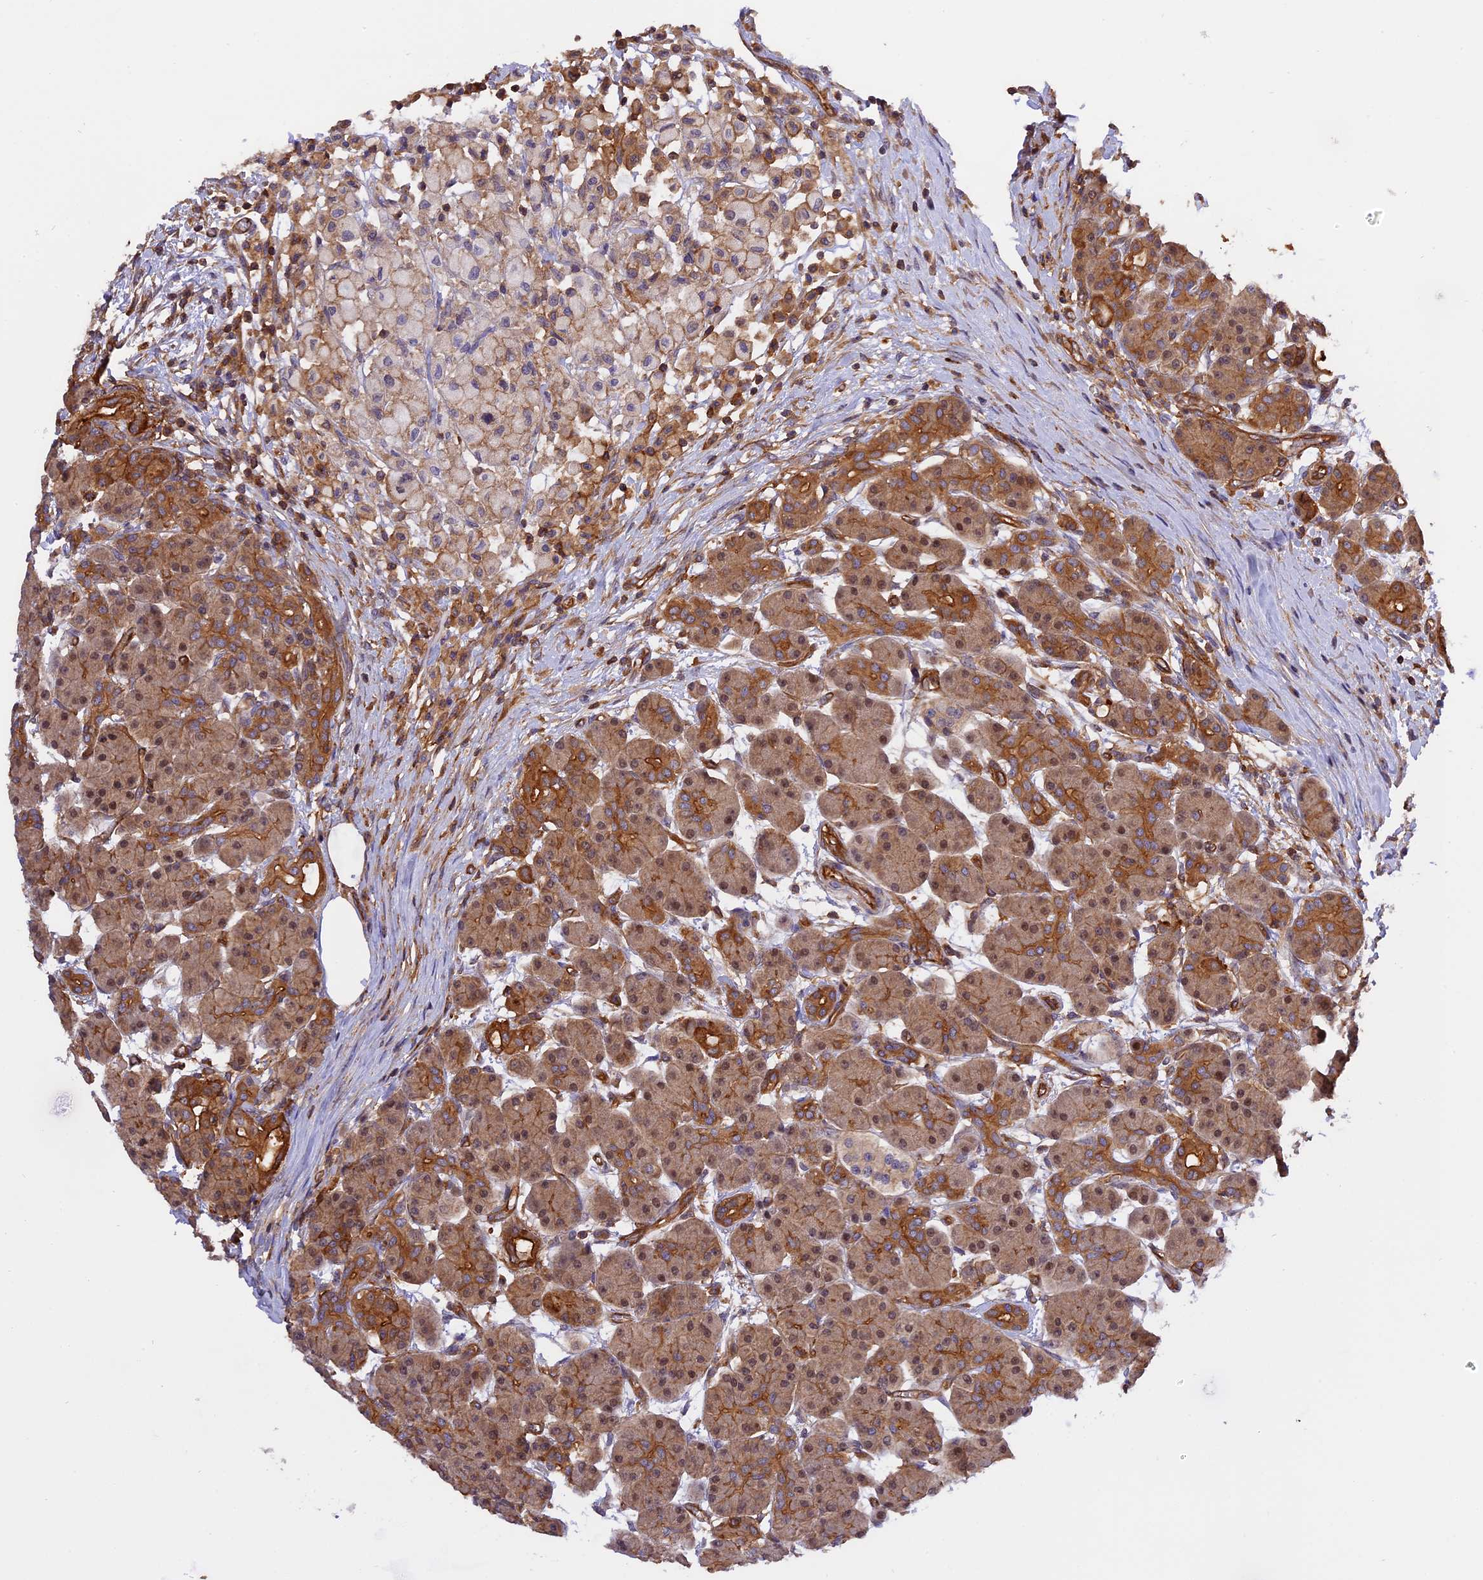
{"staining": {"intensity": "moderate", "quantity": ">75%", "location": "cytoplasmic/membranous,nuclear"}, "tissue": "pancreas", "cell_type": "Exocrine glandular cells", "image_type": "normal", "snomed": [{"axis": "morphology", "description": "Normal tissue, NOS"}, {"axis": "topography", "description": "Pancreas"}], "caption": "Protein staining demonstrates moderate cytoplasmic/membranous,nuclear positivity in approximately >75% of exocrine glandular cells in unremarkable pancreas.", "gene": "C5orf22", "patient": {"sex": "male", "age": 63}}